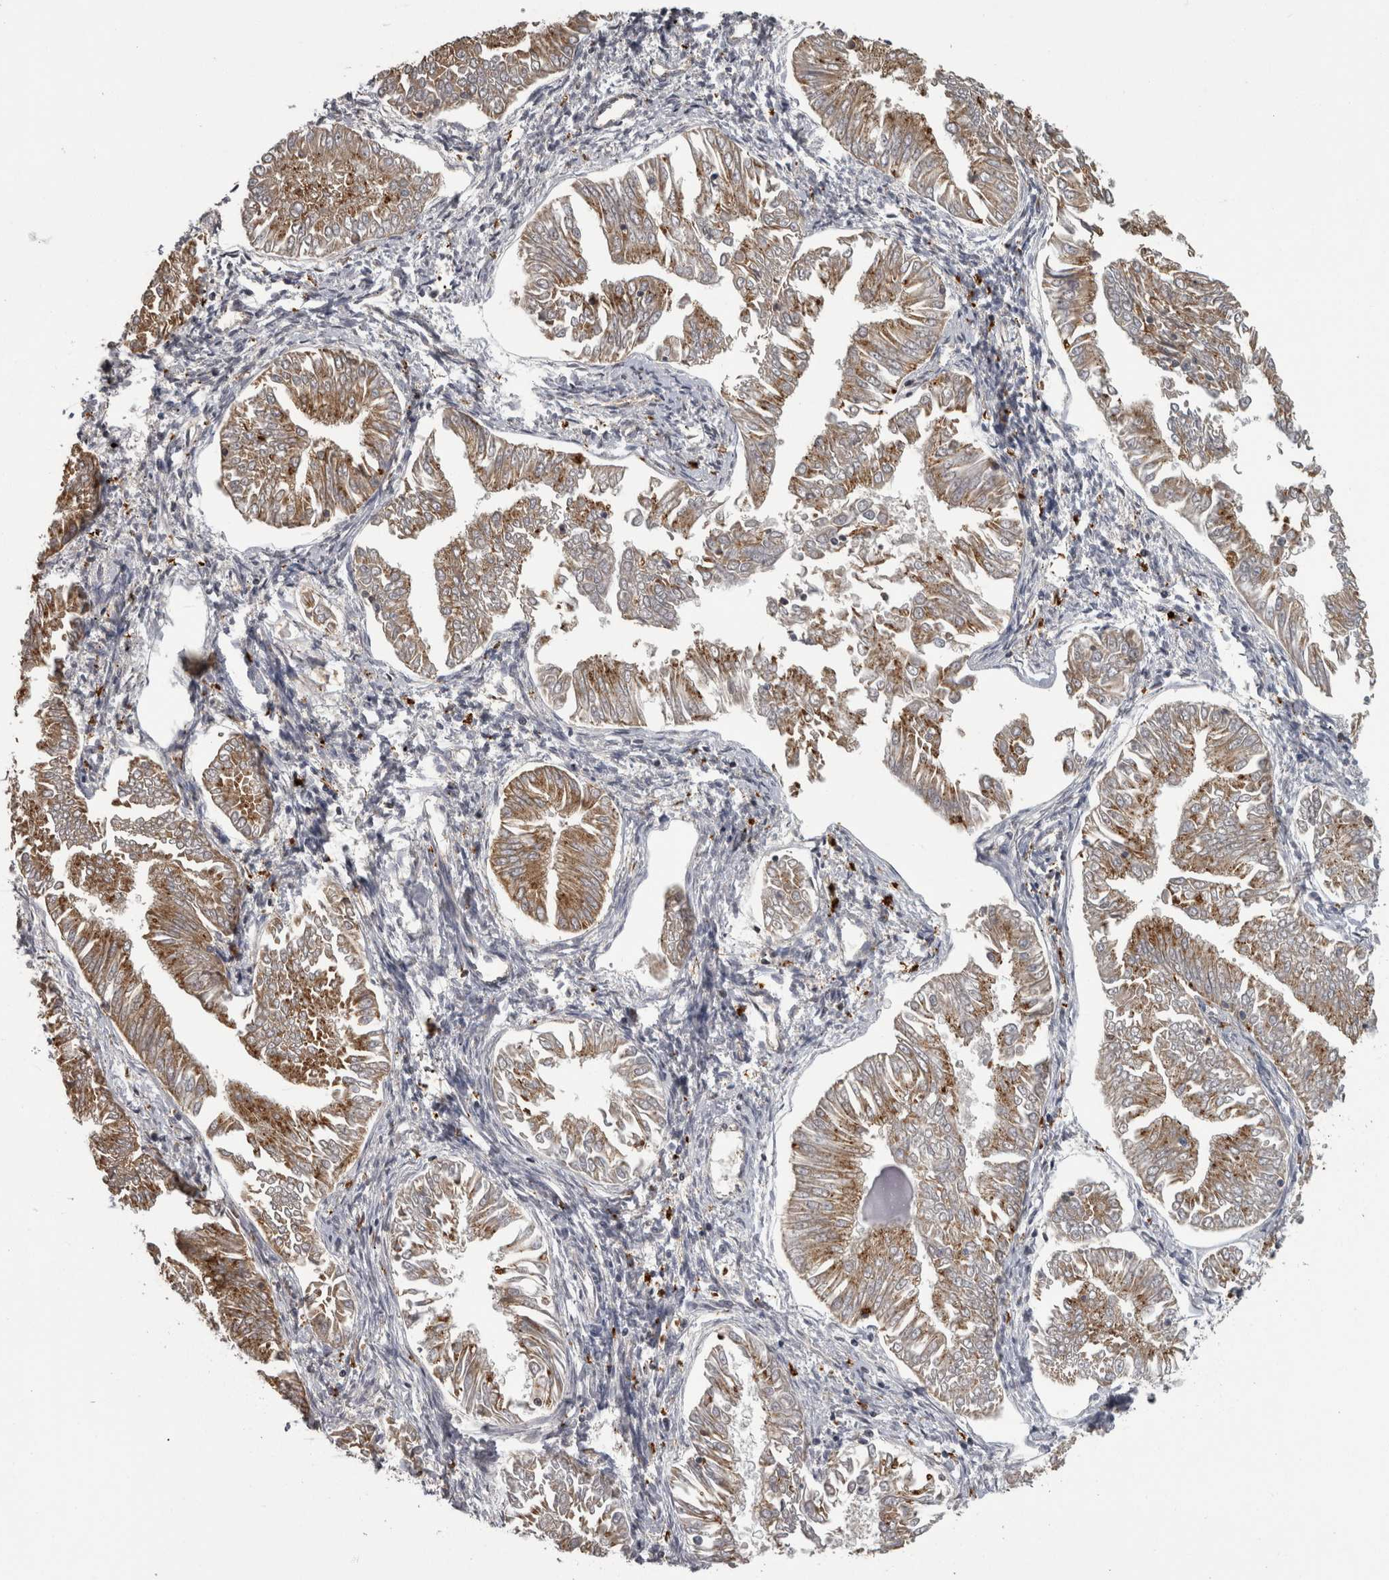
{"staining": {"intensity": "moderate", "quantity": ">75%", "location": "cytoplasmic/membranous"}, "tissue": "endometrial cancer", "cell_type": "Tumor cells", "image_type": "cancer", "snomed": [{"axis": "morphology", "description": "Adenocarcinoma, NOS"}, {"axis": "topography", "description": "Endometrium"}], "caption": "Moderate cytoplasmic/membranous staining for a protein is present in about >75% of tumor cells of adenocarcinoma (endometrial) using IHC.", "gene": "NAAA", "patient": {"sex": "female", "age": 53}}